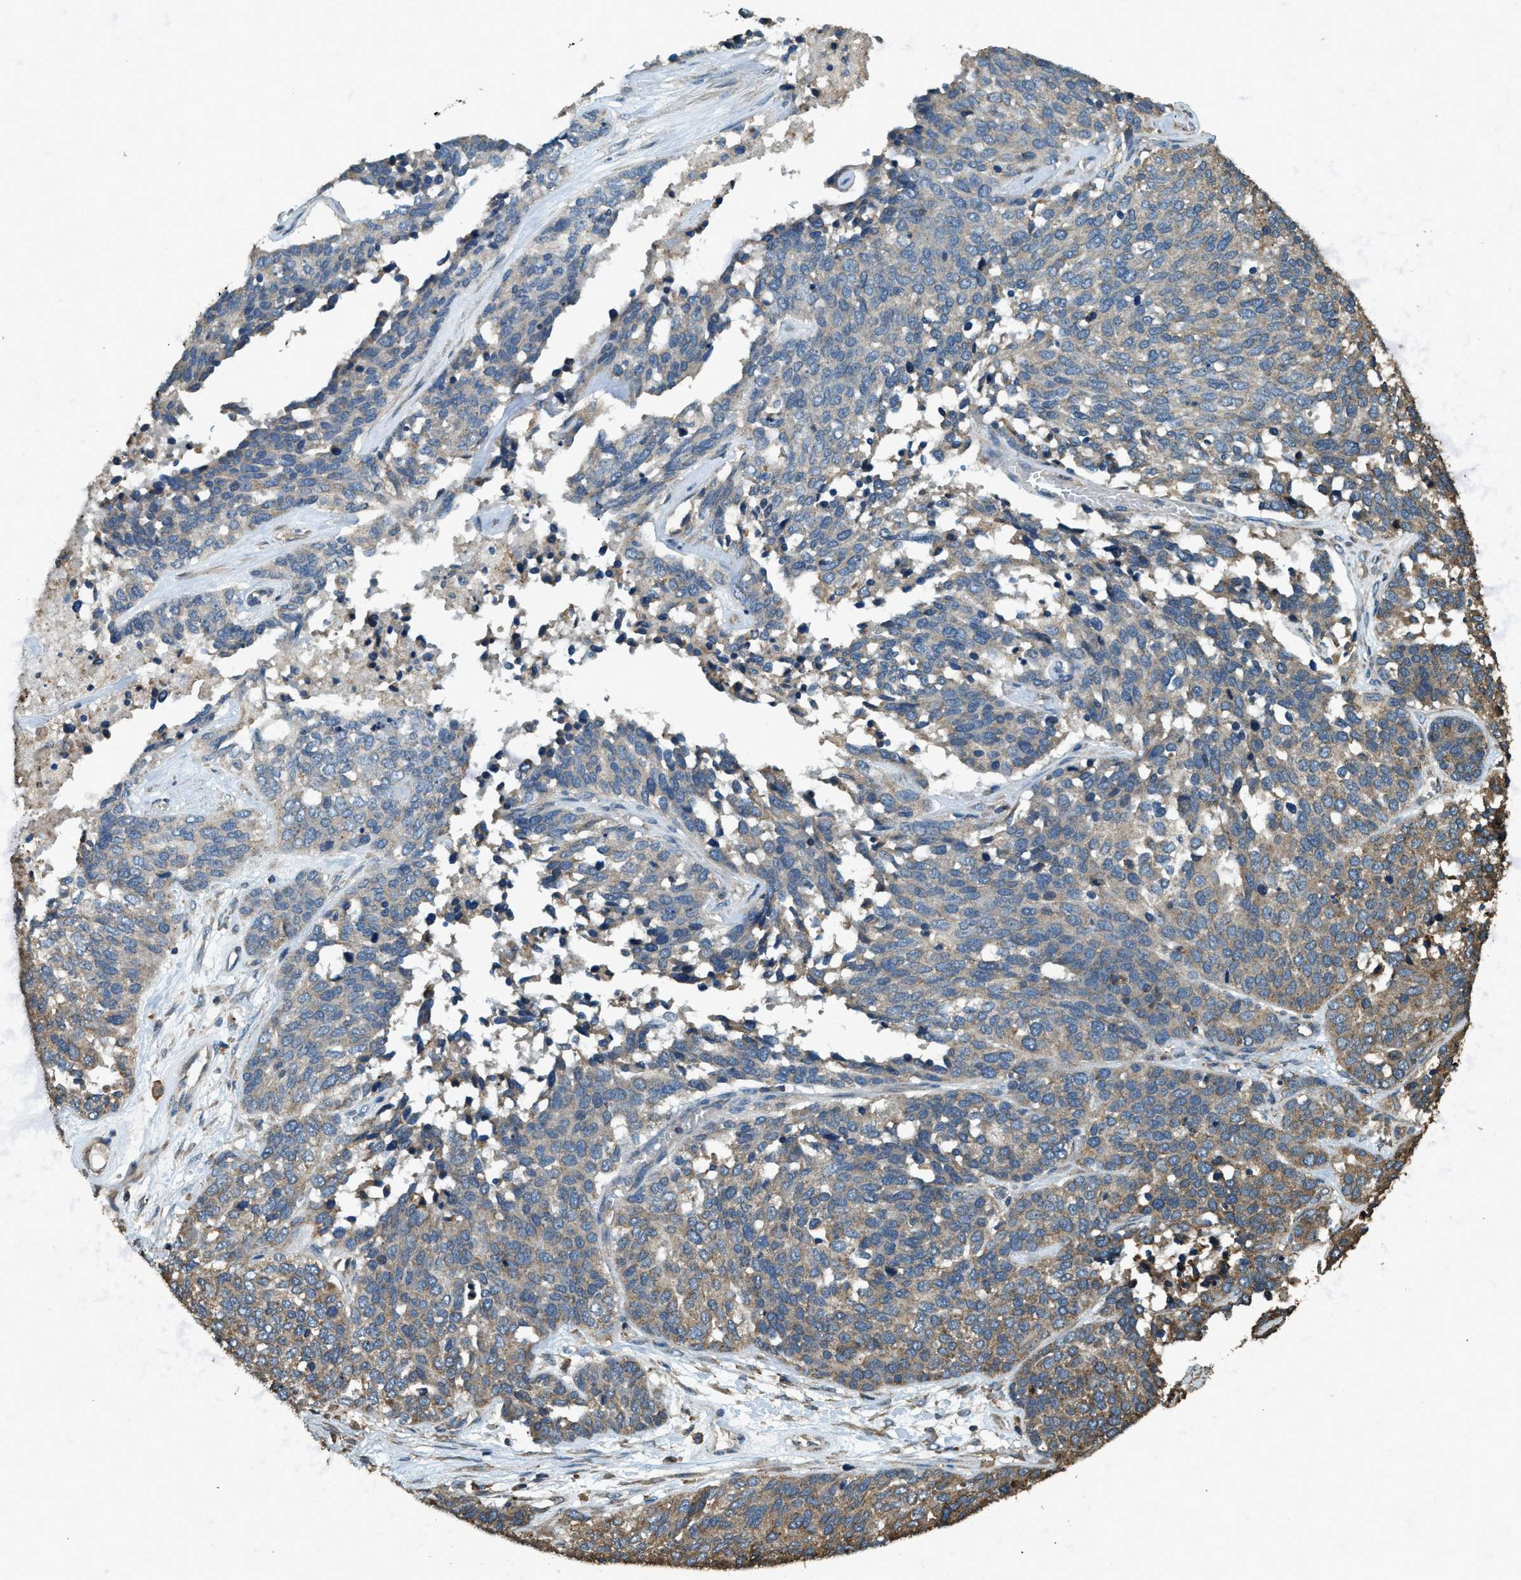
{"staining": {"intensity": "moderate", "quantity": "<25%", "location": "cytoplasmic/membranous"}, "tissue": "ovarian cancer", "cell_type": "Tumor cells", "image_type": "cancer", "snomed": [{"axis": "morphology", "description": "Cystadenocarcinoma, serous, NOS"}, {"axis": "topography", "description": "Ovary"}], "caption": "Tumor cells demonstrate low levels of moderate cytoplasmic/membranous expression in about <25% of cells in ovarian cancer. (IHC, brightfield microscopy, high magnification).", "gene": "ERGIC1", "patient": {"sex": "female", "age": 44}}